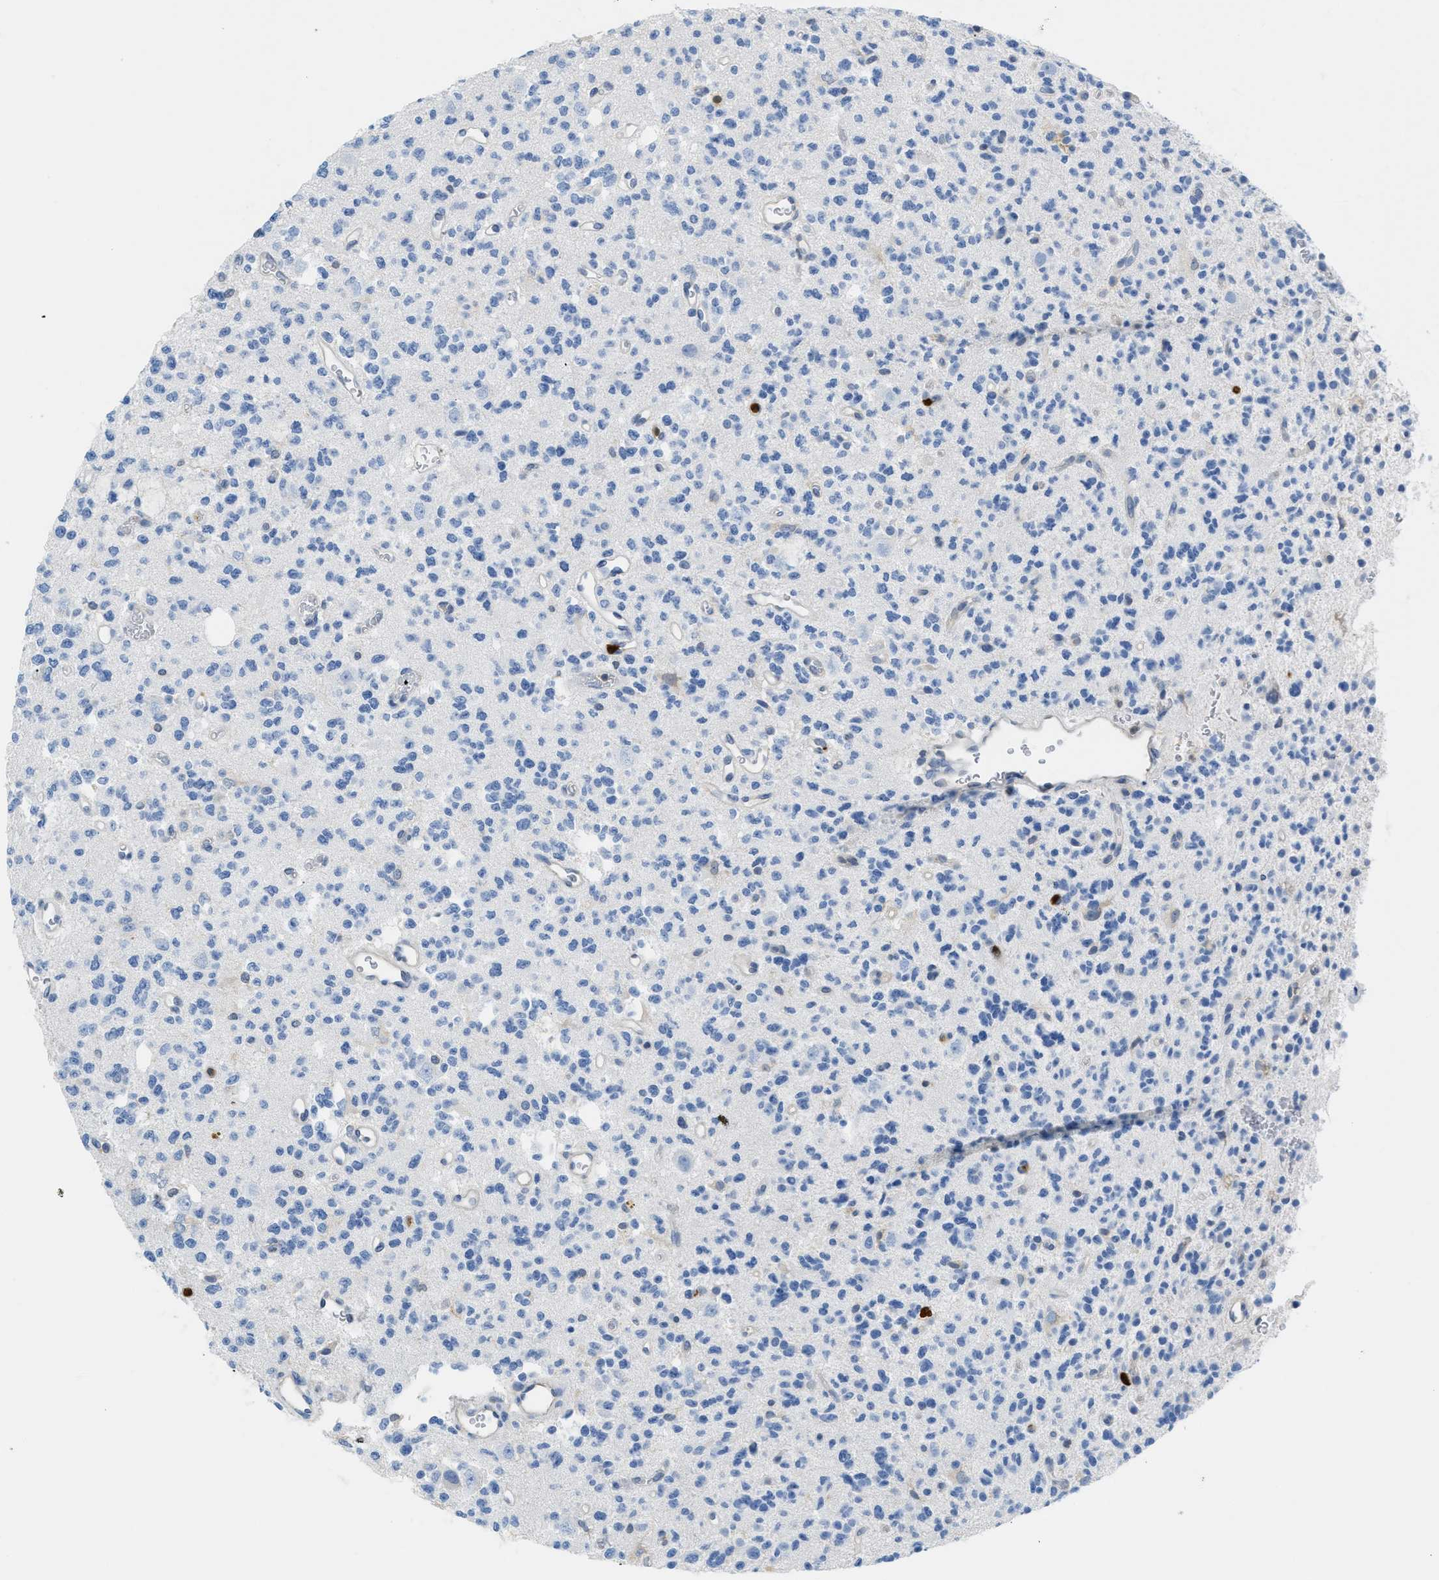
{"staining": {"intensity": "negative", "quantity": "none", "location": "none"}, "tissue": "glioma", "cell_type": "Tumor cells", "image_type": "cancer", "snomed": [{"axis": "morphology", "description": "Glioma, malignant, Low grade"}, {"axis": "topography", "description": "Brain"}], "caption": "High magnification brightfield microscopy of low-grade glioma (malignant) stained with DAB (3,3'-diaminobenzidine) (brown) and counterstained with hematoxylin (blue): tumor cells show no significant staining. The staining was performed using DAB to visualize the protein expression in brown, while the nuclei were stained in blue with hematoxylin (Magnification: 20x).", "gene": "SERPINB1", "patient": {"sex": "male", "age": 38}}